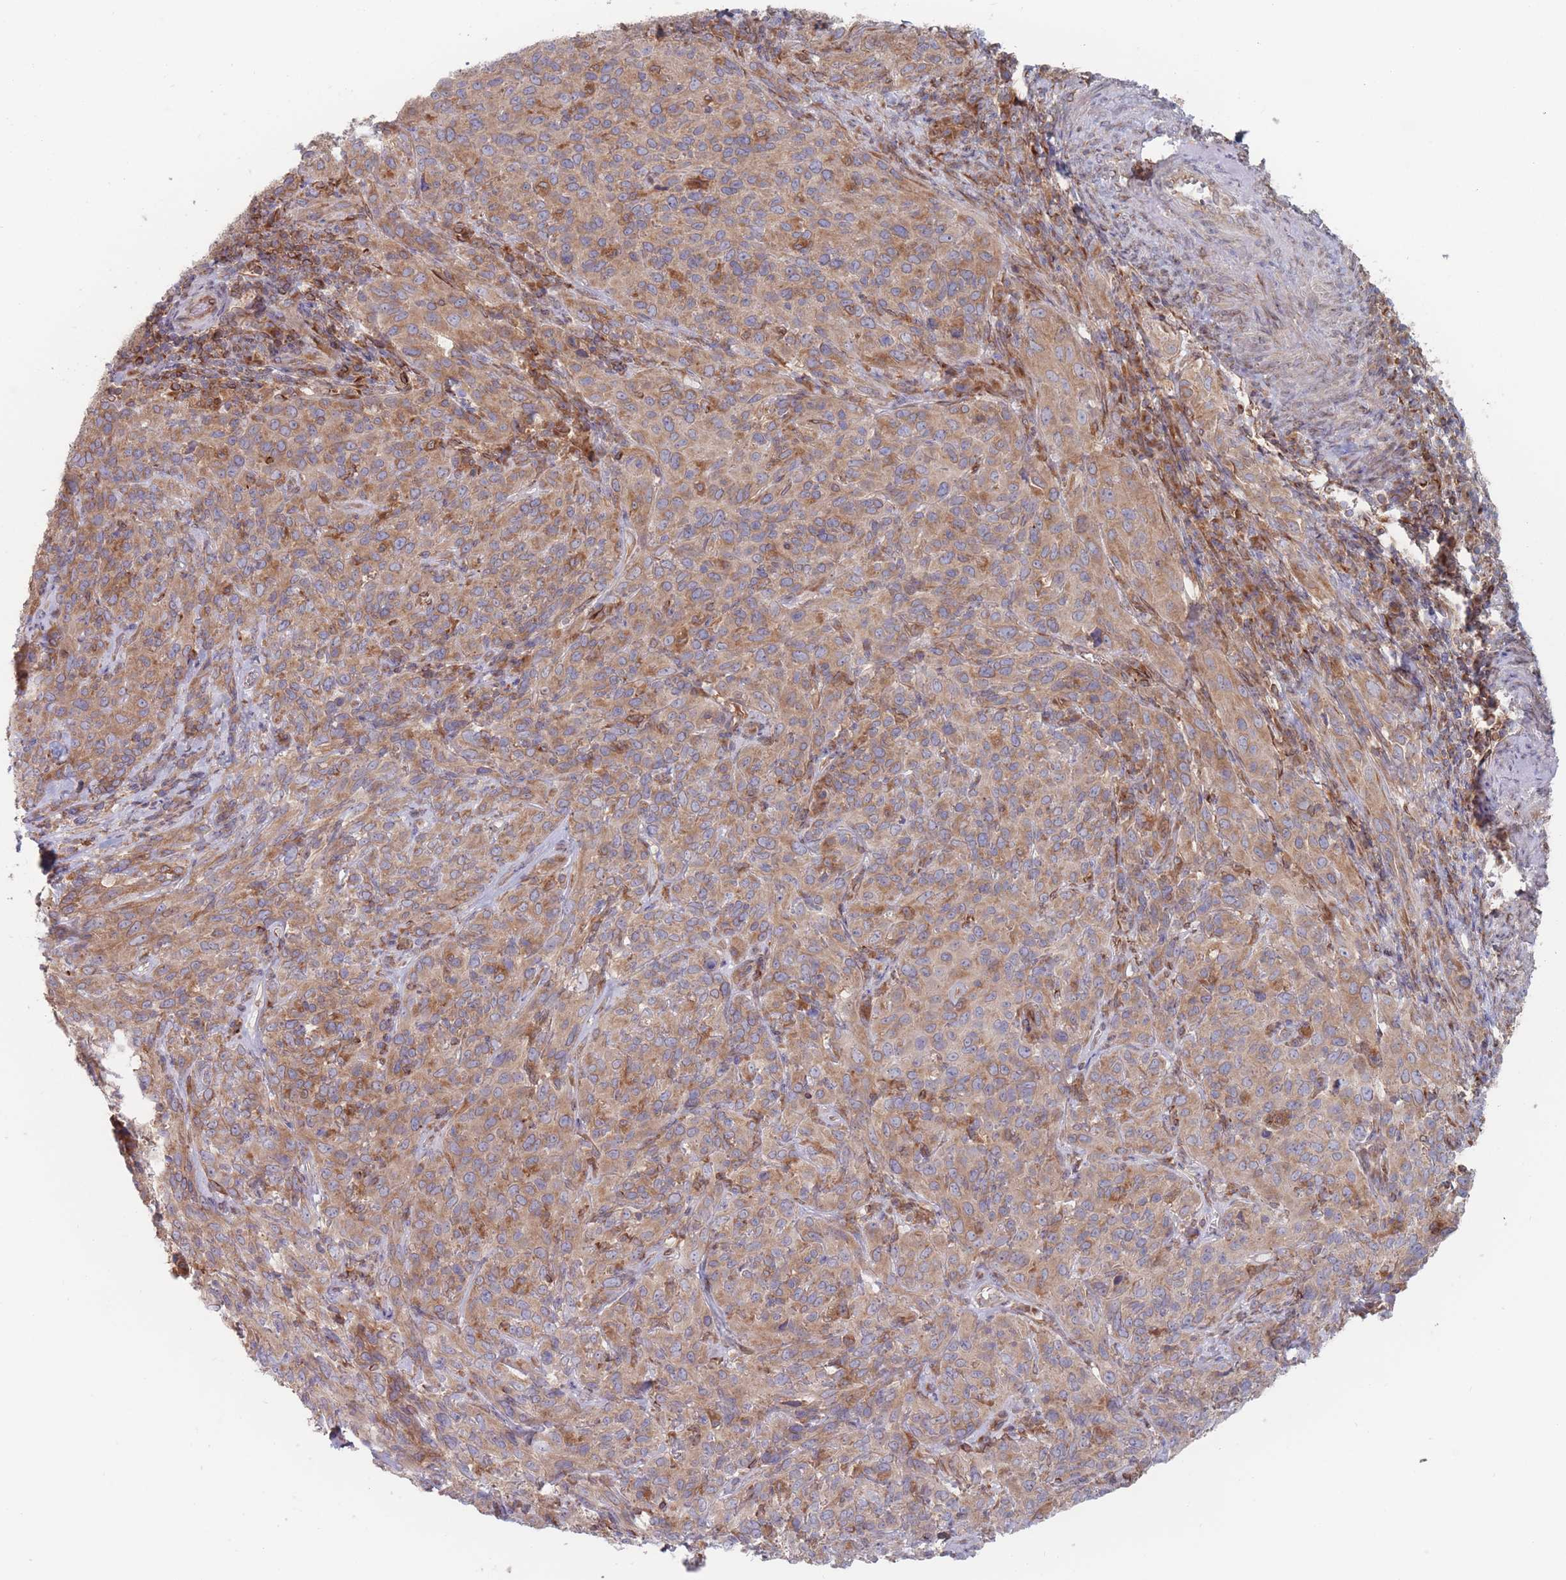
{"staining": {"intensity": "moderate", "quantity": ">75%", "location": "cytoplasmic/membranous"}, "tissue": "cervical cancer", "cell_type": "Tumor cells", "image_type": "cancer", "snomed": [{"axis": "morphology", "description": "Squamous cell carcinoma, NOS"}, {"axis": "topography", "description": "Cervix"}], "caption": "Immunohistochemistry (IHC) histopathology image of neoplastic tissue: human squamous cell carcinoma (cervical) stained using immunohistochemistry (IHC) demonstrates medium levels of moderate protein expression localized specifically in the cytoplasmic/membranous of tumor cells, appearing as a cytoplasmic/membranous brown color.", "gene": "KDSR", "patient": {"sex": "female", "age": 51}}